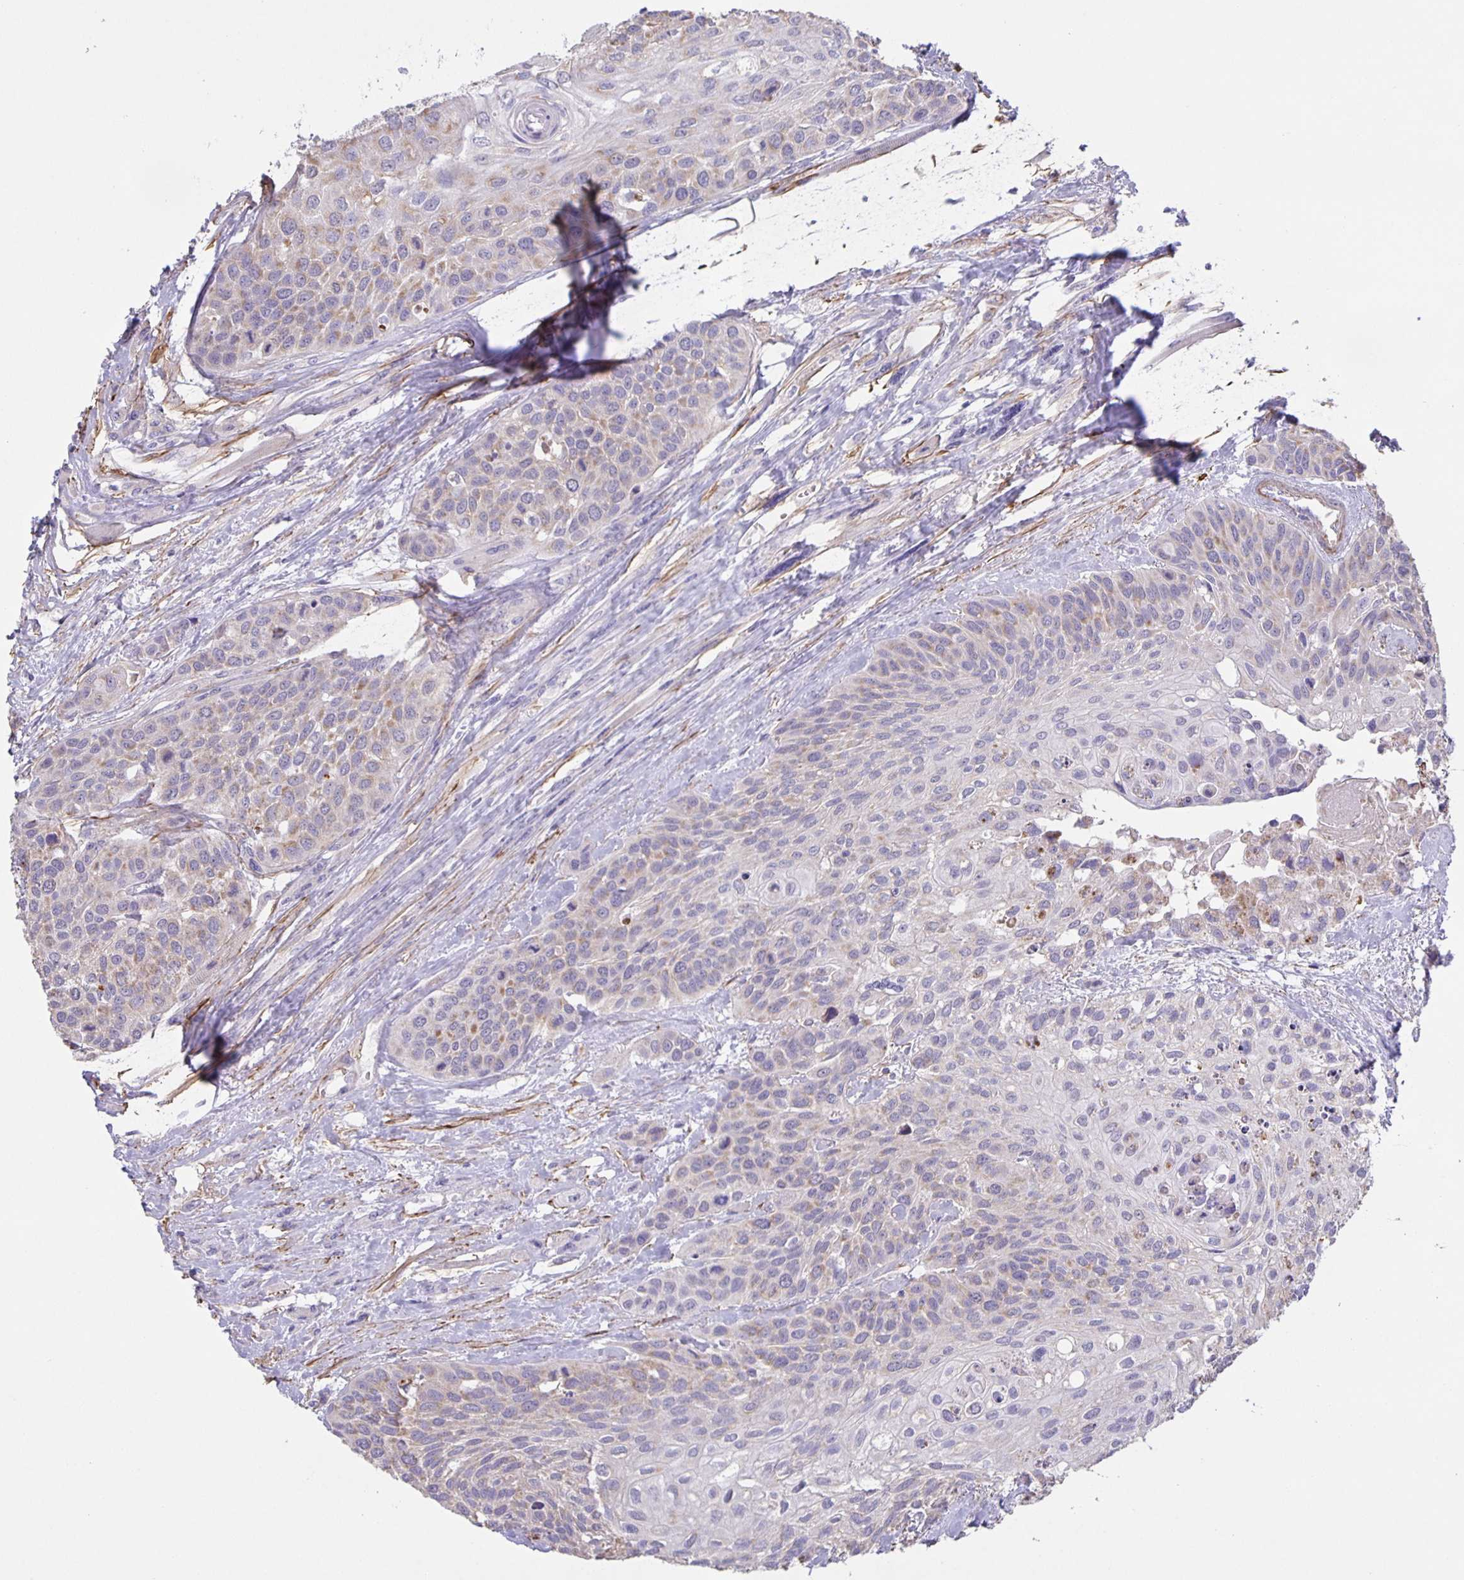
{"staining": {"intensity": "weak", "quantity": "<25%", "location": "cytoplasmic/membranous"}, "tissue": "head and neck cancer", "cell_type": "Tumor cells", "image_type": "cancer", "snomed": [{"axis": "morphology", "description": "Squamous cell carcinoma, NOS"}, {"axis": "topography", "description": "Head-Neck"}], "caption": "Head and neck cancer stained for a protein using immunohistochemistry (IHC) exhibits no staining tumor cells.", "gene": "SRCIN1", "patient": {"sex": "female", "age": 50}}